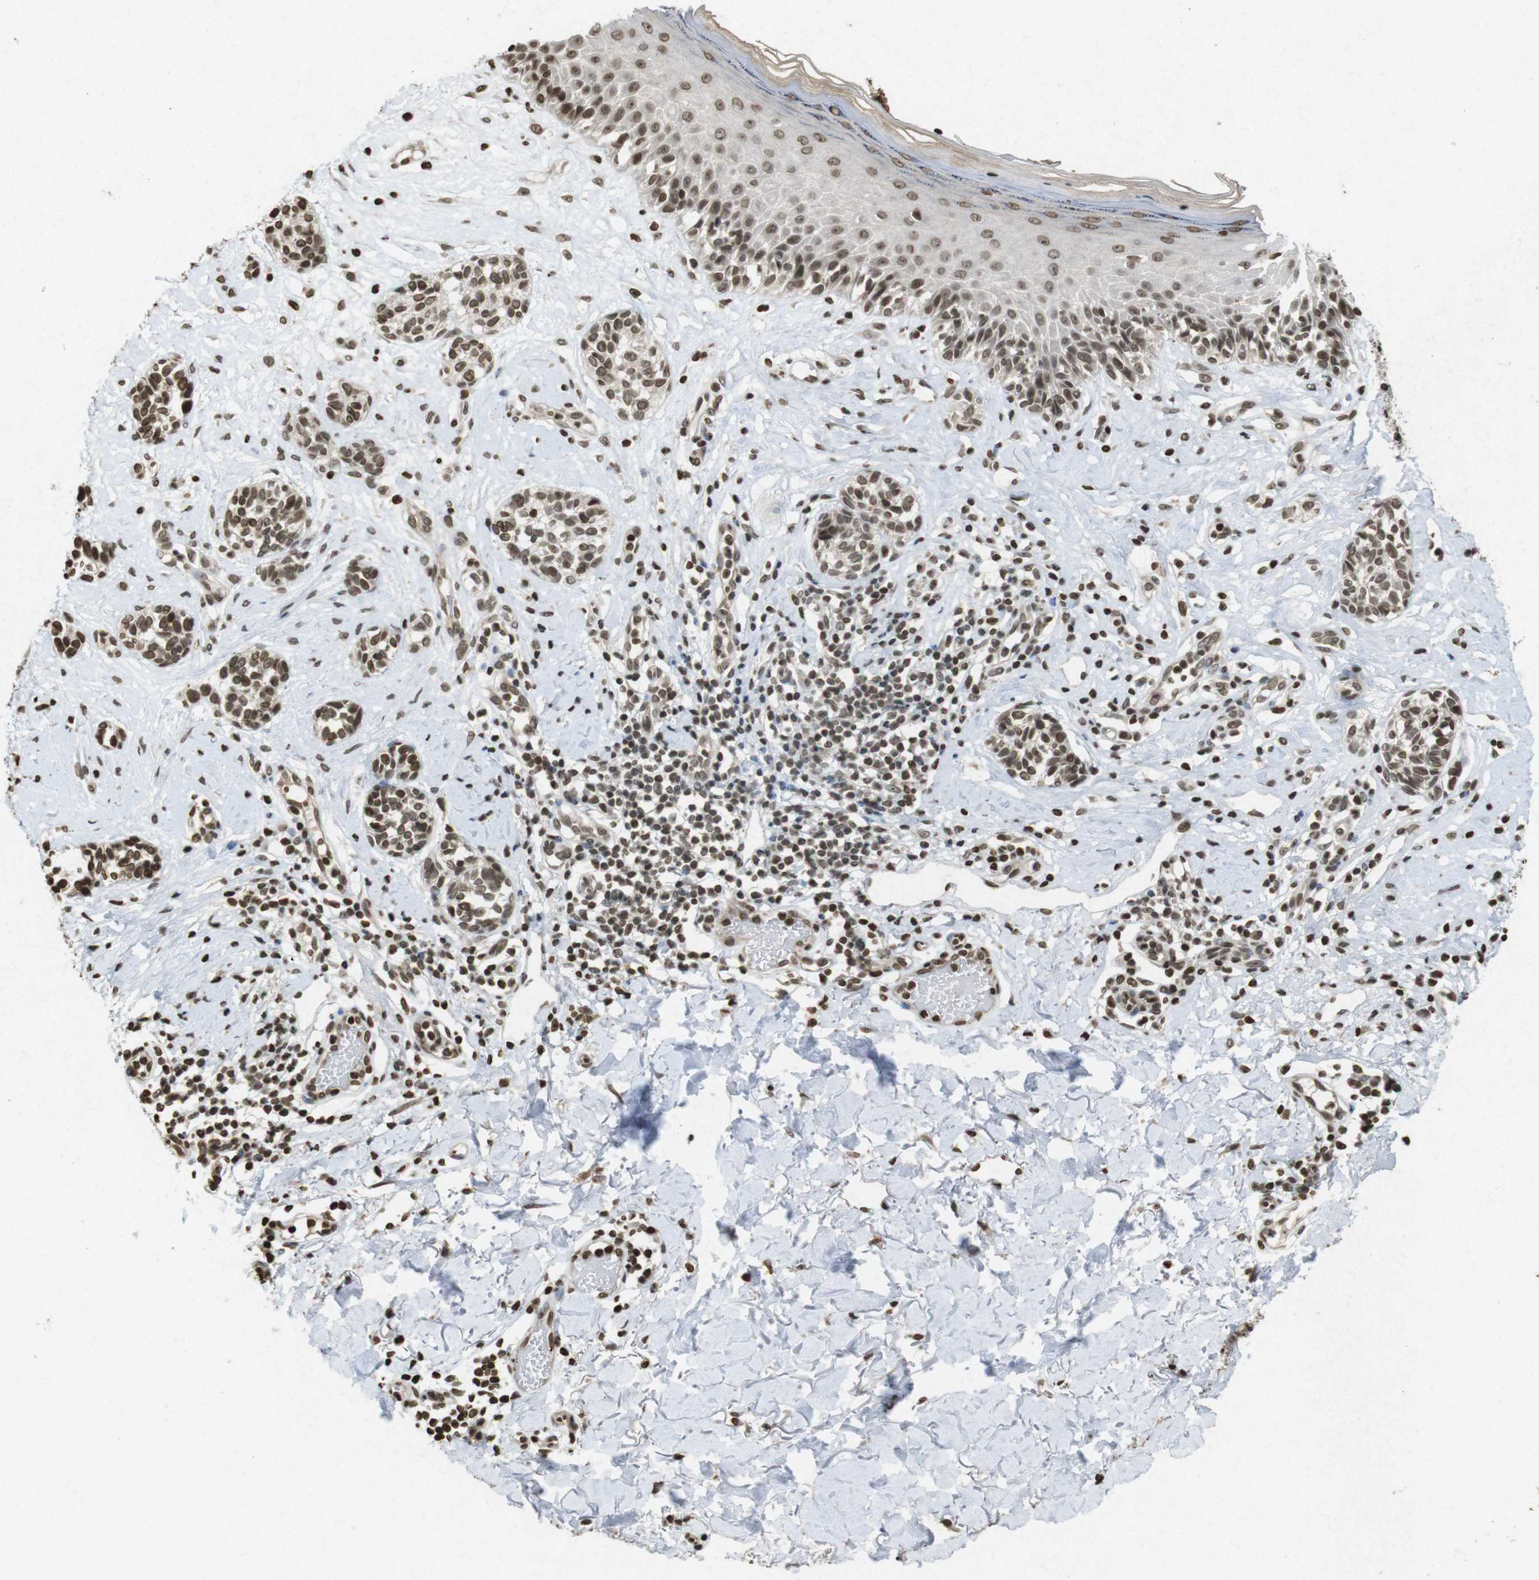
{"staining": {"intensity": "moderate", "quantity": ">75%", "location": "cytoplasmic/membranous,nuclear"}, "tissue": "melanoma", "cell_type": "Tumor cells", "image_type": "cancer", "snomed": [{"axis": "morphology", "description": "Malignant melanoma, NOS"}, {"axis": "topography", "description": "Skin"}], "caption": "Melanoma stained with a brown dye displays moderate cytoplasmic/membranous and nuclear positive staining in approximately >75% of tumor cells.", "gene": "FOXA3", "patient": {"sex": "male", "age": 64}}